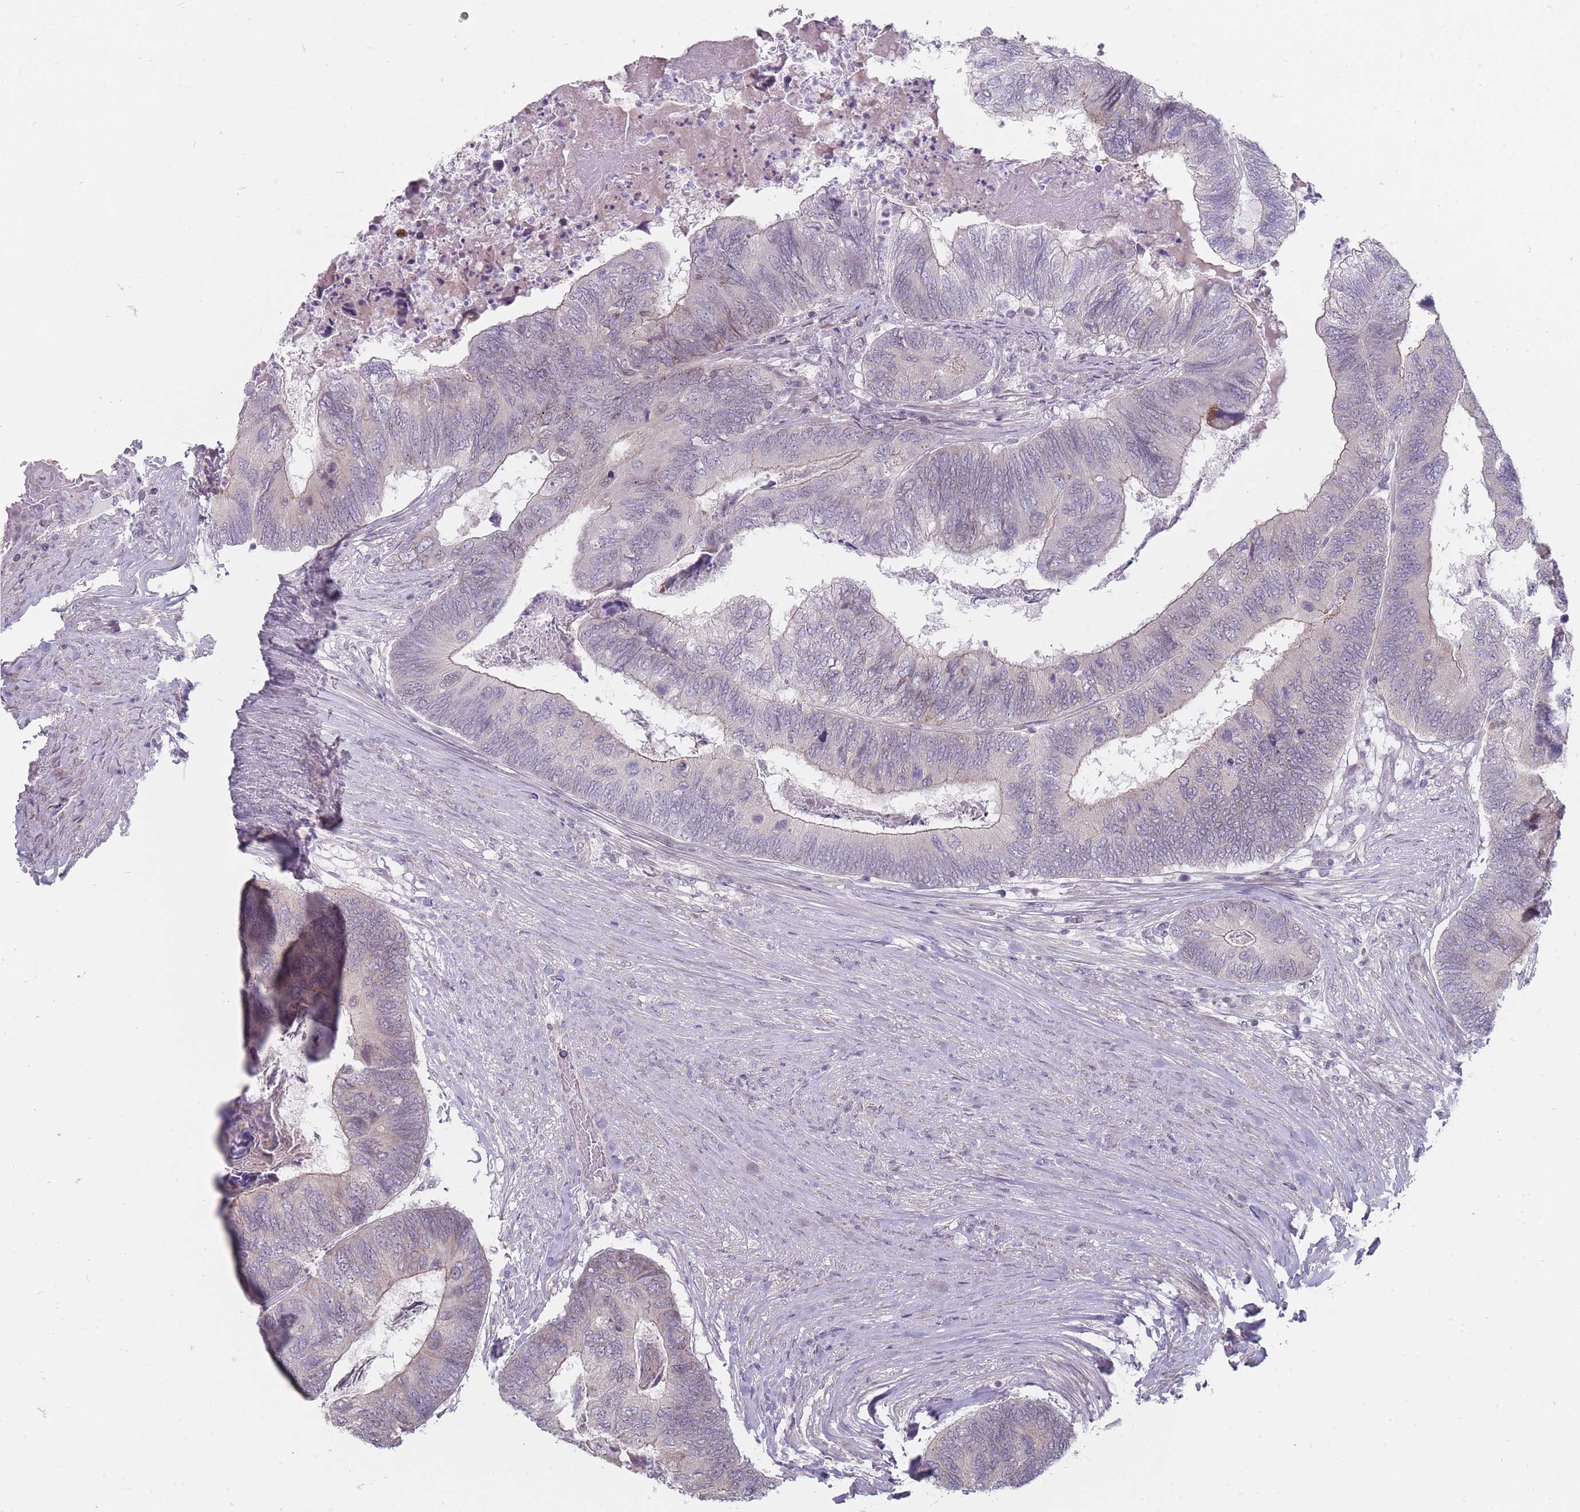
{"staining": {"intensity": "negative", "quantity": "none", "location": "none"}, "tissue": "colorectal cancer", "cell_type": "Tumor cells", "image_type": "cancer", "snomed": [{"axis": "morphology", "description": "Adenocarcinoma, NOS"}, {"axis": "topography", "description": "Colon"}], "caption": "Tumor cells are negative for brown protein staining in adenocarcinoma (colorectal).", "gene": "PCDH12", "patient": {"sex": "female", "age": 67}}